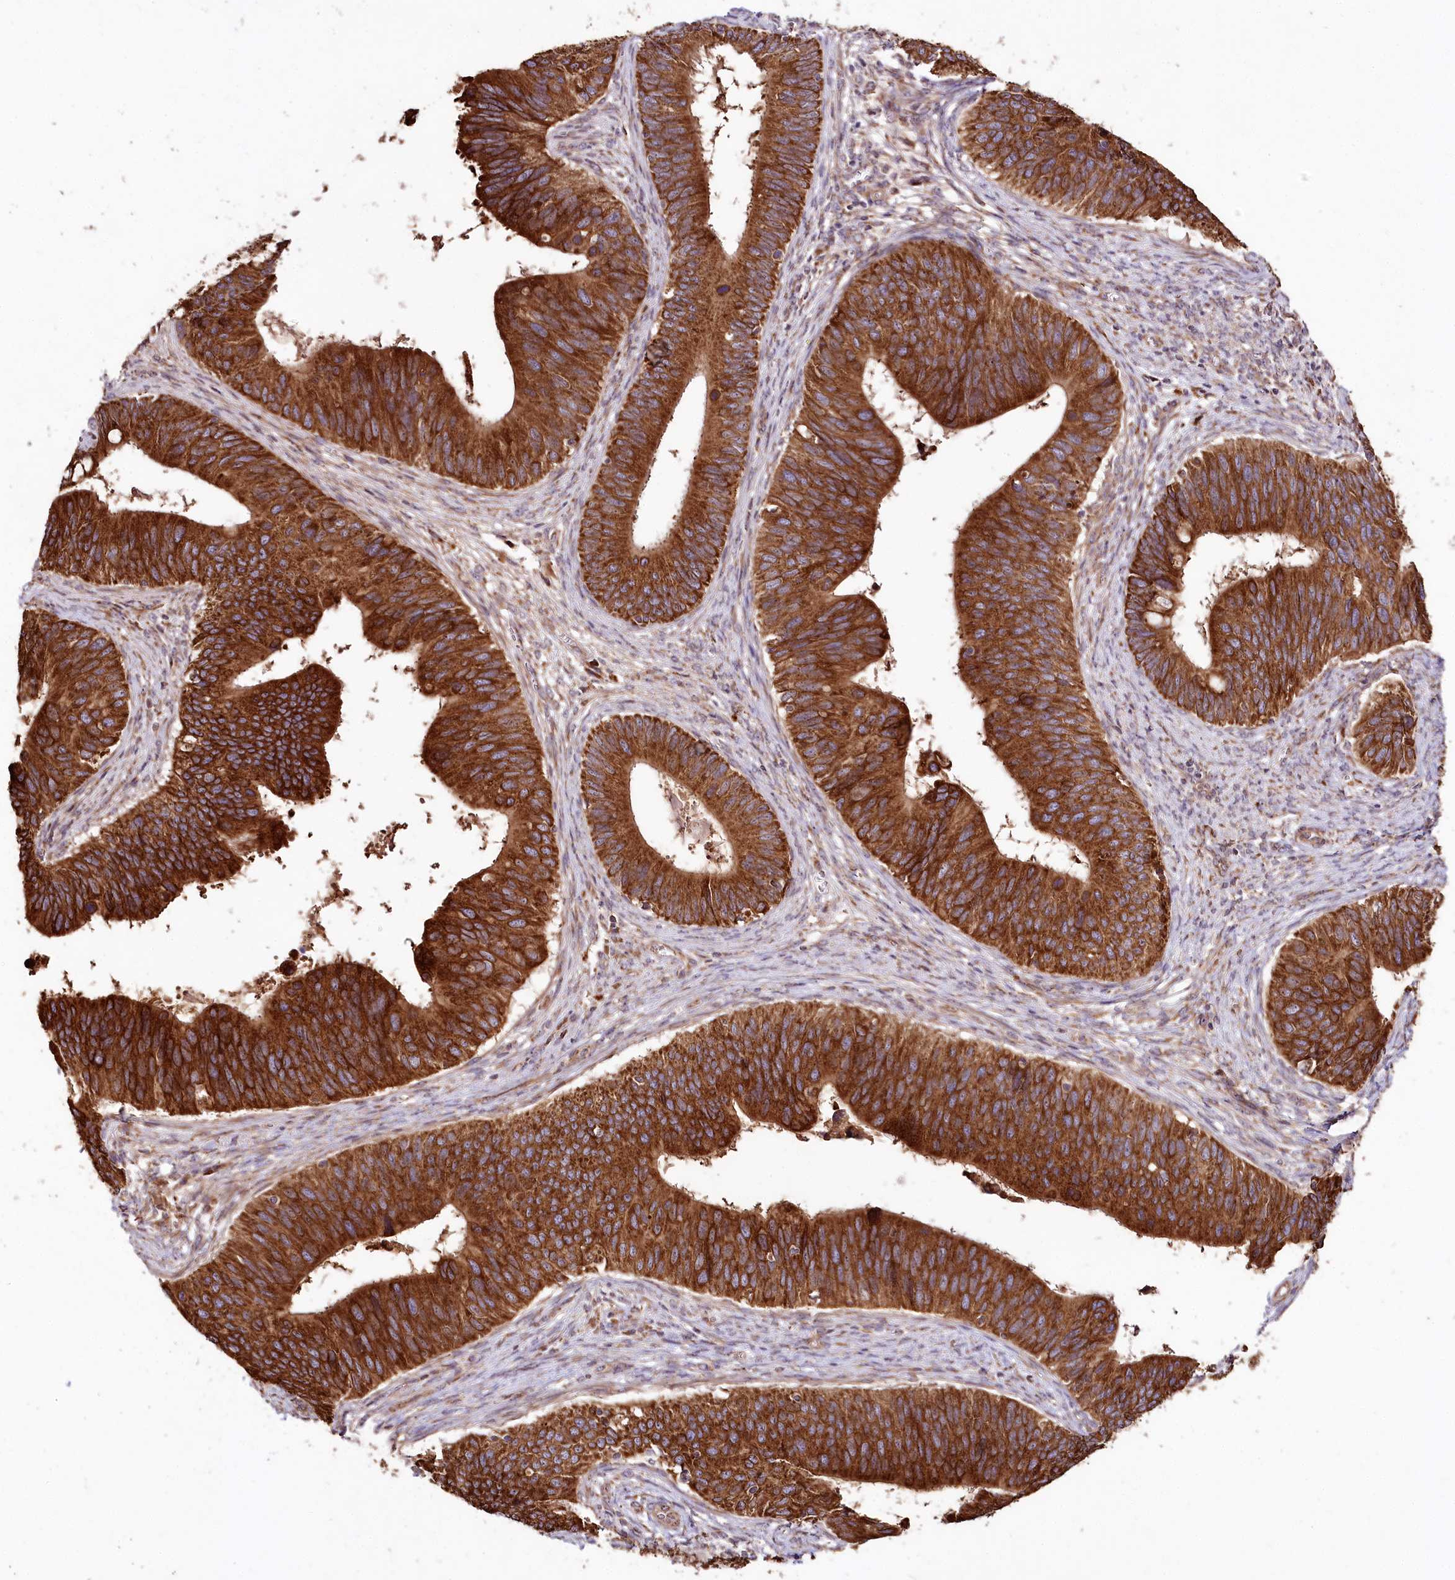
{"staining": {"intensity": "strong", "quantity": ">75%", "location": "cytoplasmic/membranous"}, "tissue": "cervical cancer", "cell_type": "Tumor cells", "image_type": "cancer", "snomed": [{"axis": "morphology", "description": "Adenocarcinoma, NOS"}, {"axis": "topography", "description": "Cervix"}], "caption": "Strong cytoplasmic/membranous expression is present in approximately >75% of tumor cells in adenocarcinoma (cervical). (brown staining indicates protein expression, while blue staining denotes nuclei).", "gene": "RAB7A", "patient": {"sex": "female", "age": 42}}